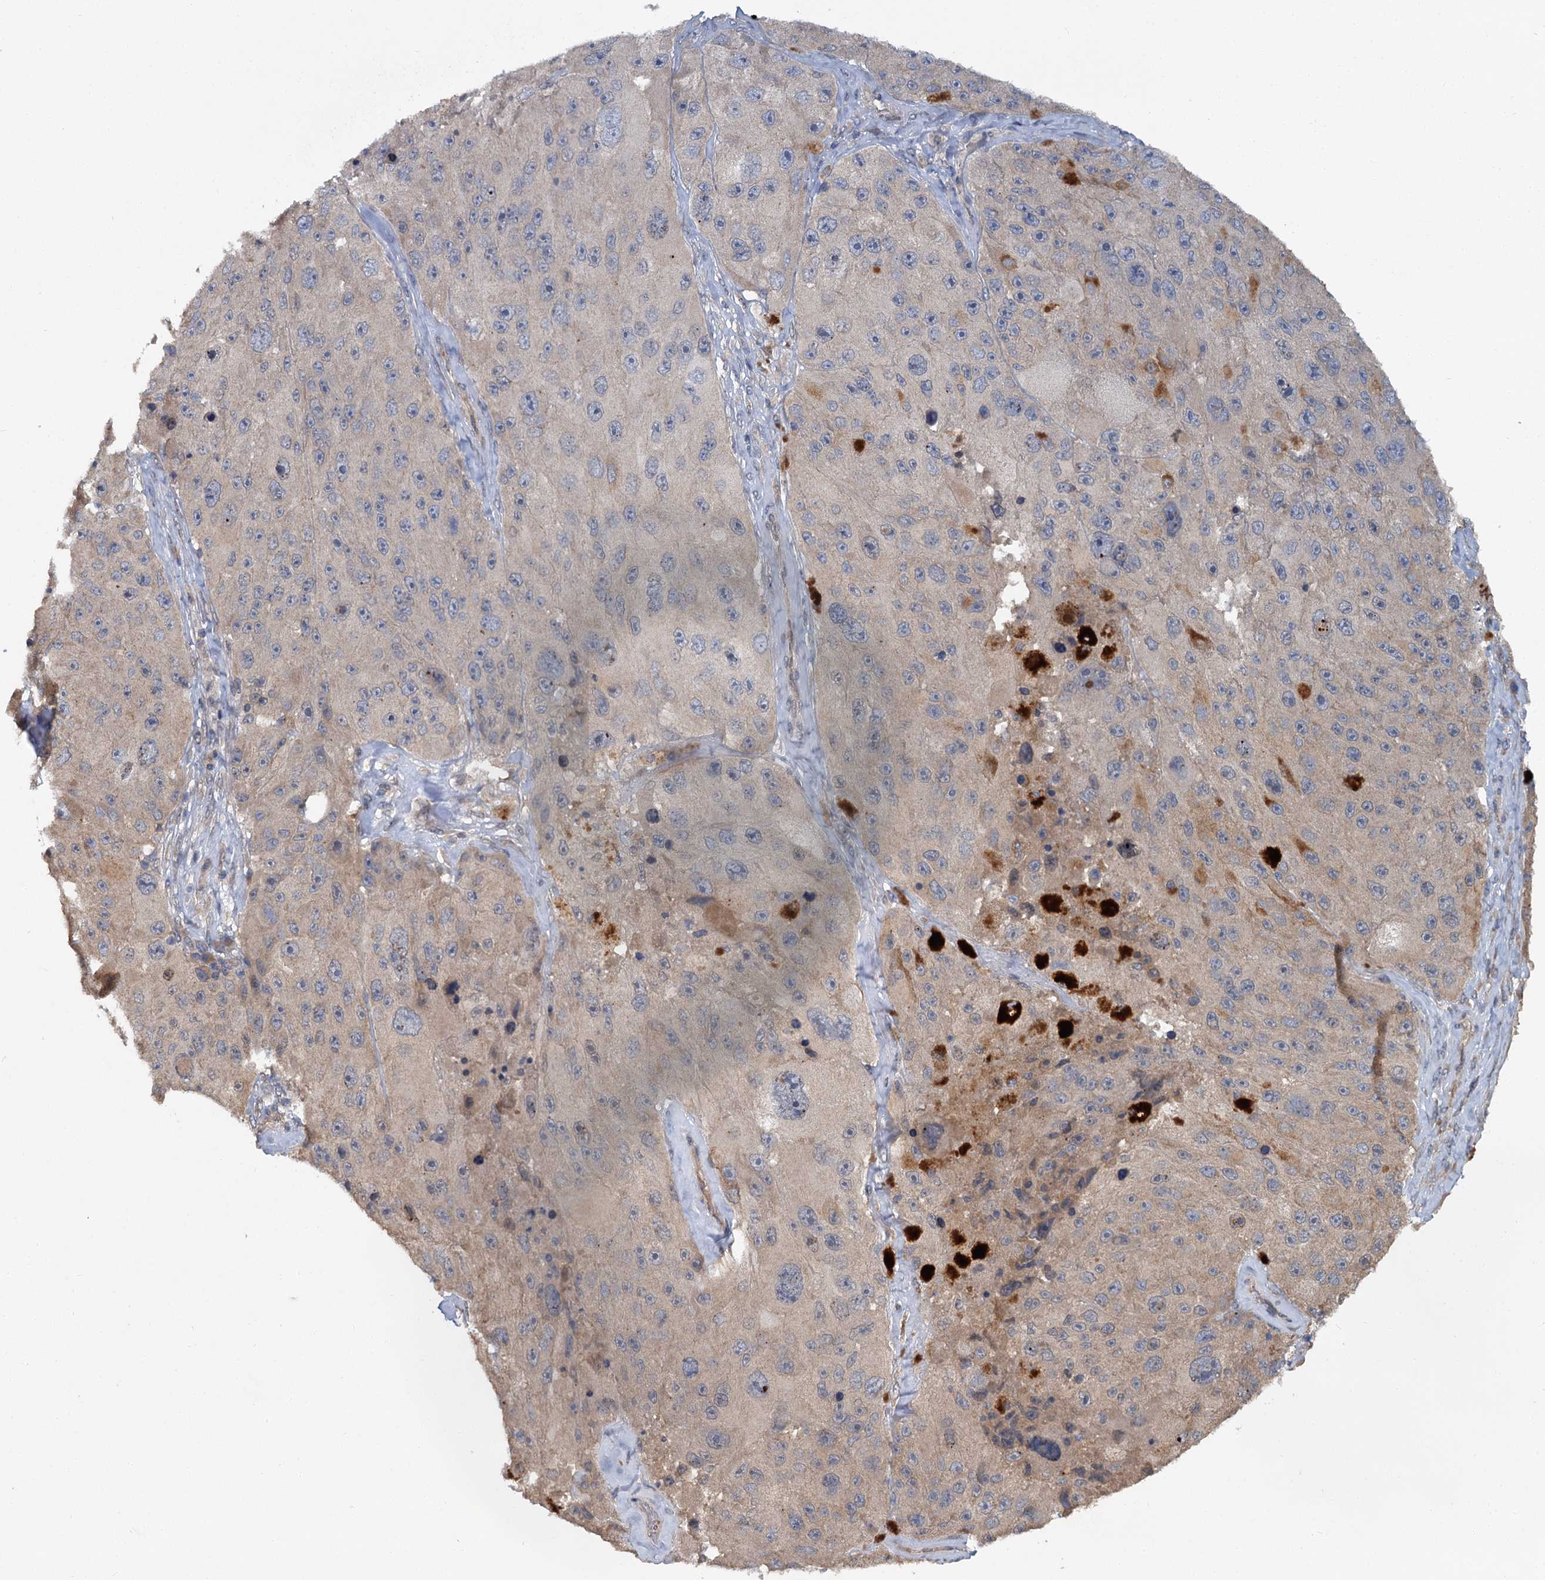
{"staining": {"intensity": "negative", "quantity": "none", "location": "none"}, "tissue": "melanoma", "cell_type": "Tumor cells", "image_type": "cancer", "snomed": [{"axis": "morphology", "description": "Malignant melanoma, Metastatic site"}, {"axis": "topography", "description": "Lymph node"}], "caption": "Protein analysis of malignant melanoma (metastatic site) shows no significant staining in tumor cells.", "gene": "ZNF324", "patient": {"sex": "male", "age": 62}}